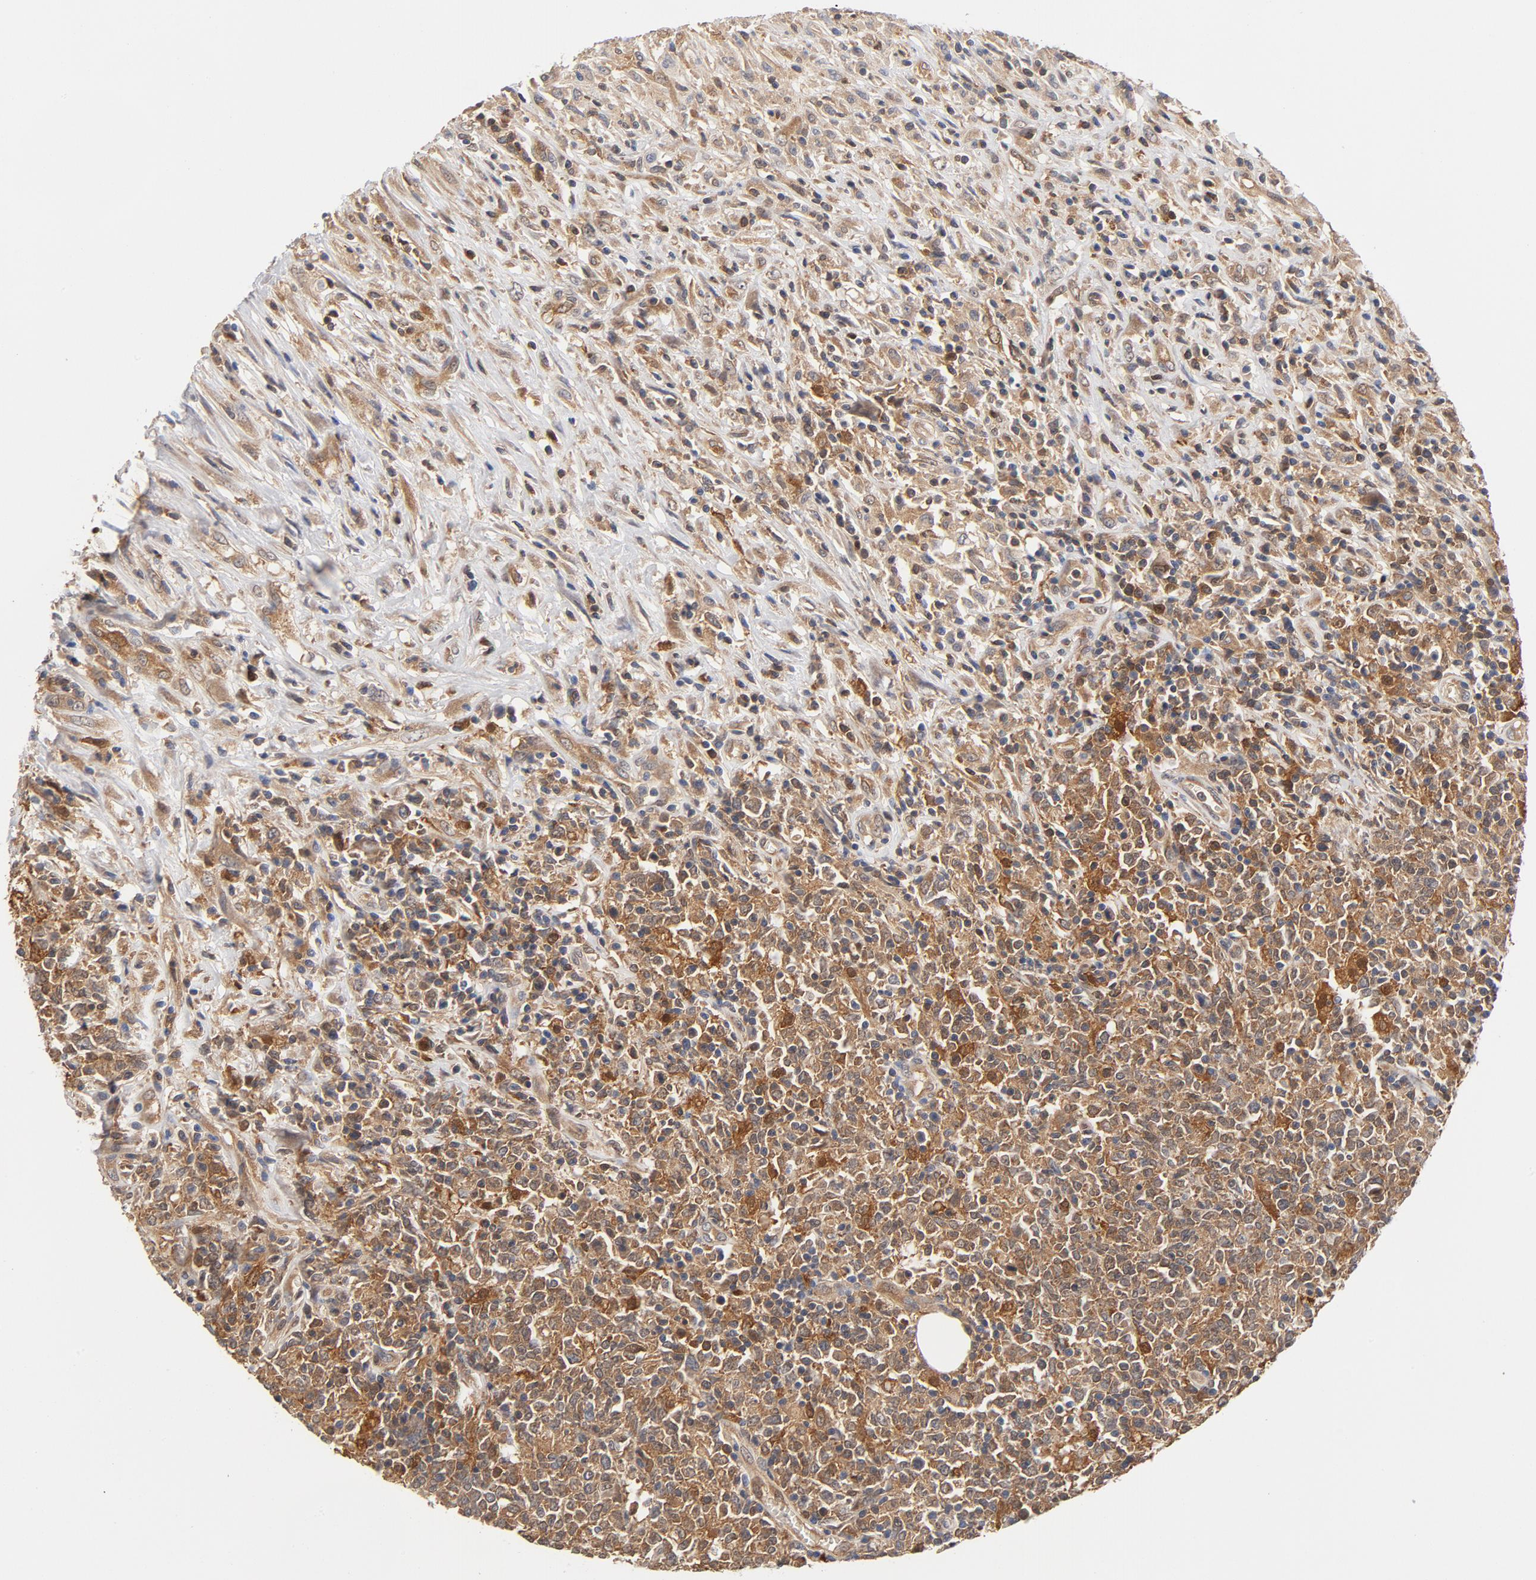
{"staining": {"intensity": "moderate", "quantity": "<25%", "location": "cytoplasmic/membranous"}, "tissue": "lymphoma", "cell_type": "Tumor cells", "image_type": "cancer", "snomed": [{"axis": "morphology", "description": "Malignant lymphoma, non-Hodgkin's type, High grade"}, {"axis": "topography", "description": "Lymph node"}], "caption": "Malignant lymphoma, non-Hodgkin's type (high-grade) stained with immunohistochemistry demonstrates moderate cytoplasmic/membranous positivity in approximately <25% of tumor cells.", "gene": "ASMTL", "patient": {"sex": "female", "age": 84}}